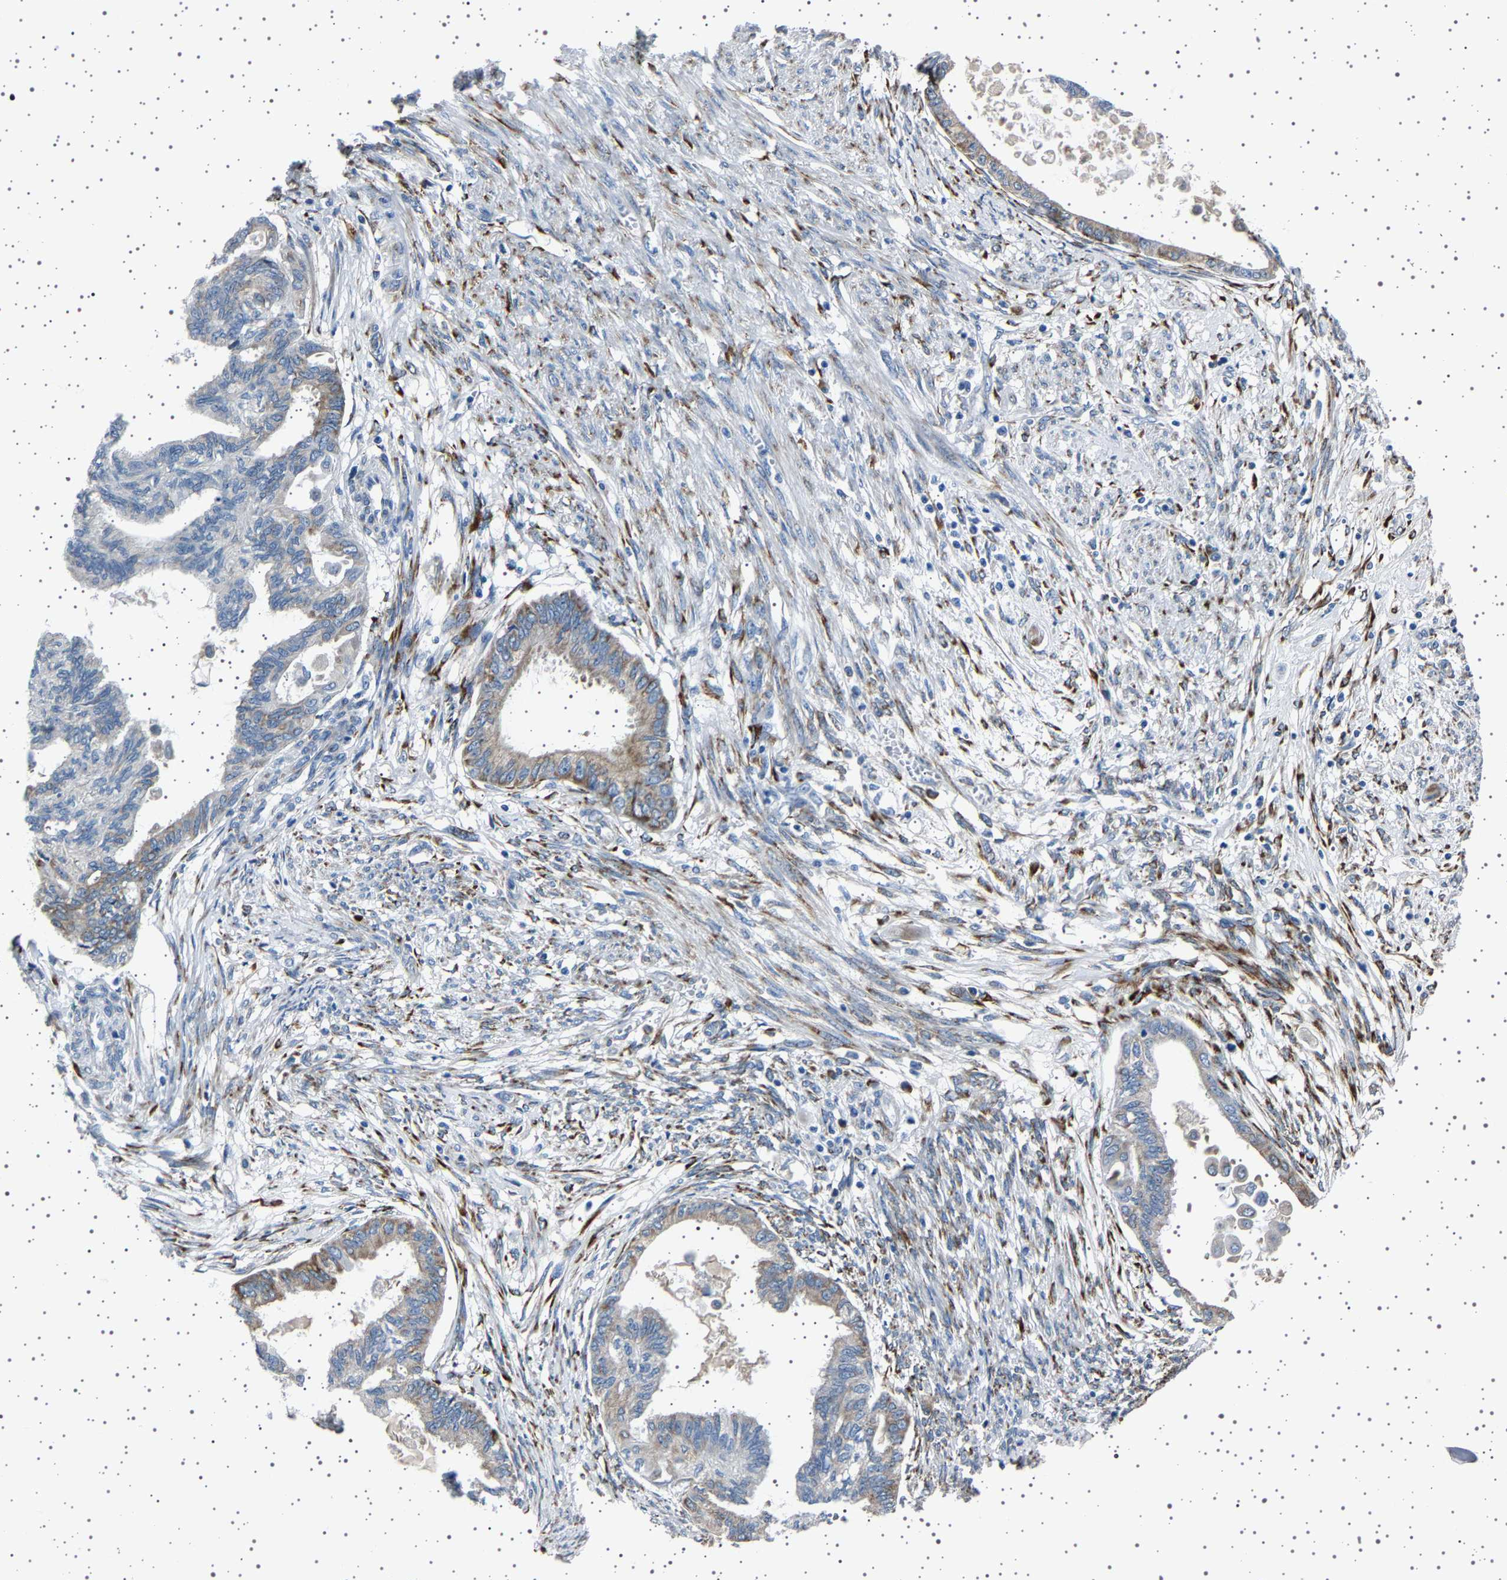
{"staining": {"intensity": "moderate", "quantity": "25%-75%", "location": "cytoplasmic/membranous"}, "tissue": "cervical cancer", "cell_type": "Tumor cells", "image_type": "cancer", "snomed": [{"axis": "morphology", "description": "Normal tissue, NOS"}, {"axis": "morphology", "description": "Adenocarcinoma, NOS"}, {"axis": "topography", "description": "Cervix"}, {"axis": "topography", "description": "Endometrium"}], "caption": "Brown immunohistochemical staining in human cervical adenocarcinoma shows moderate cytoplasmic/membranous staining in about 25%-75% of tumor cells. Using DAB (brown) and hematoxylin (blue) stains, captured at high magnification using brightfield microscopy.", "gene": "FTCD", "patient": {"sex": "female", "age": 86}}